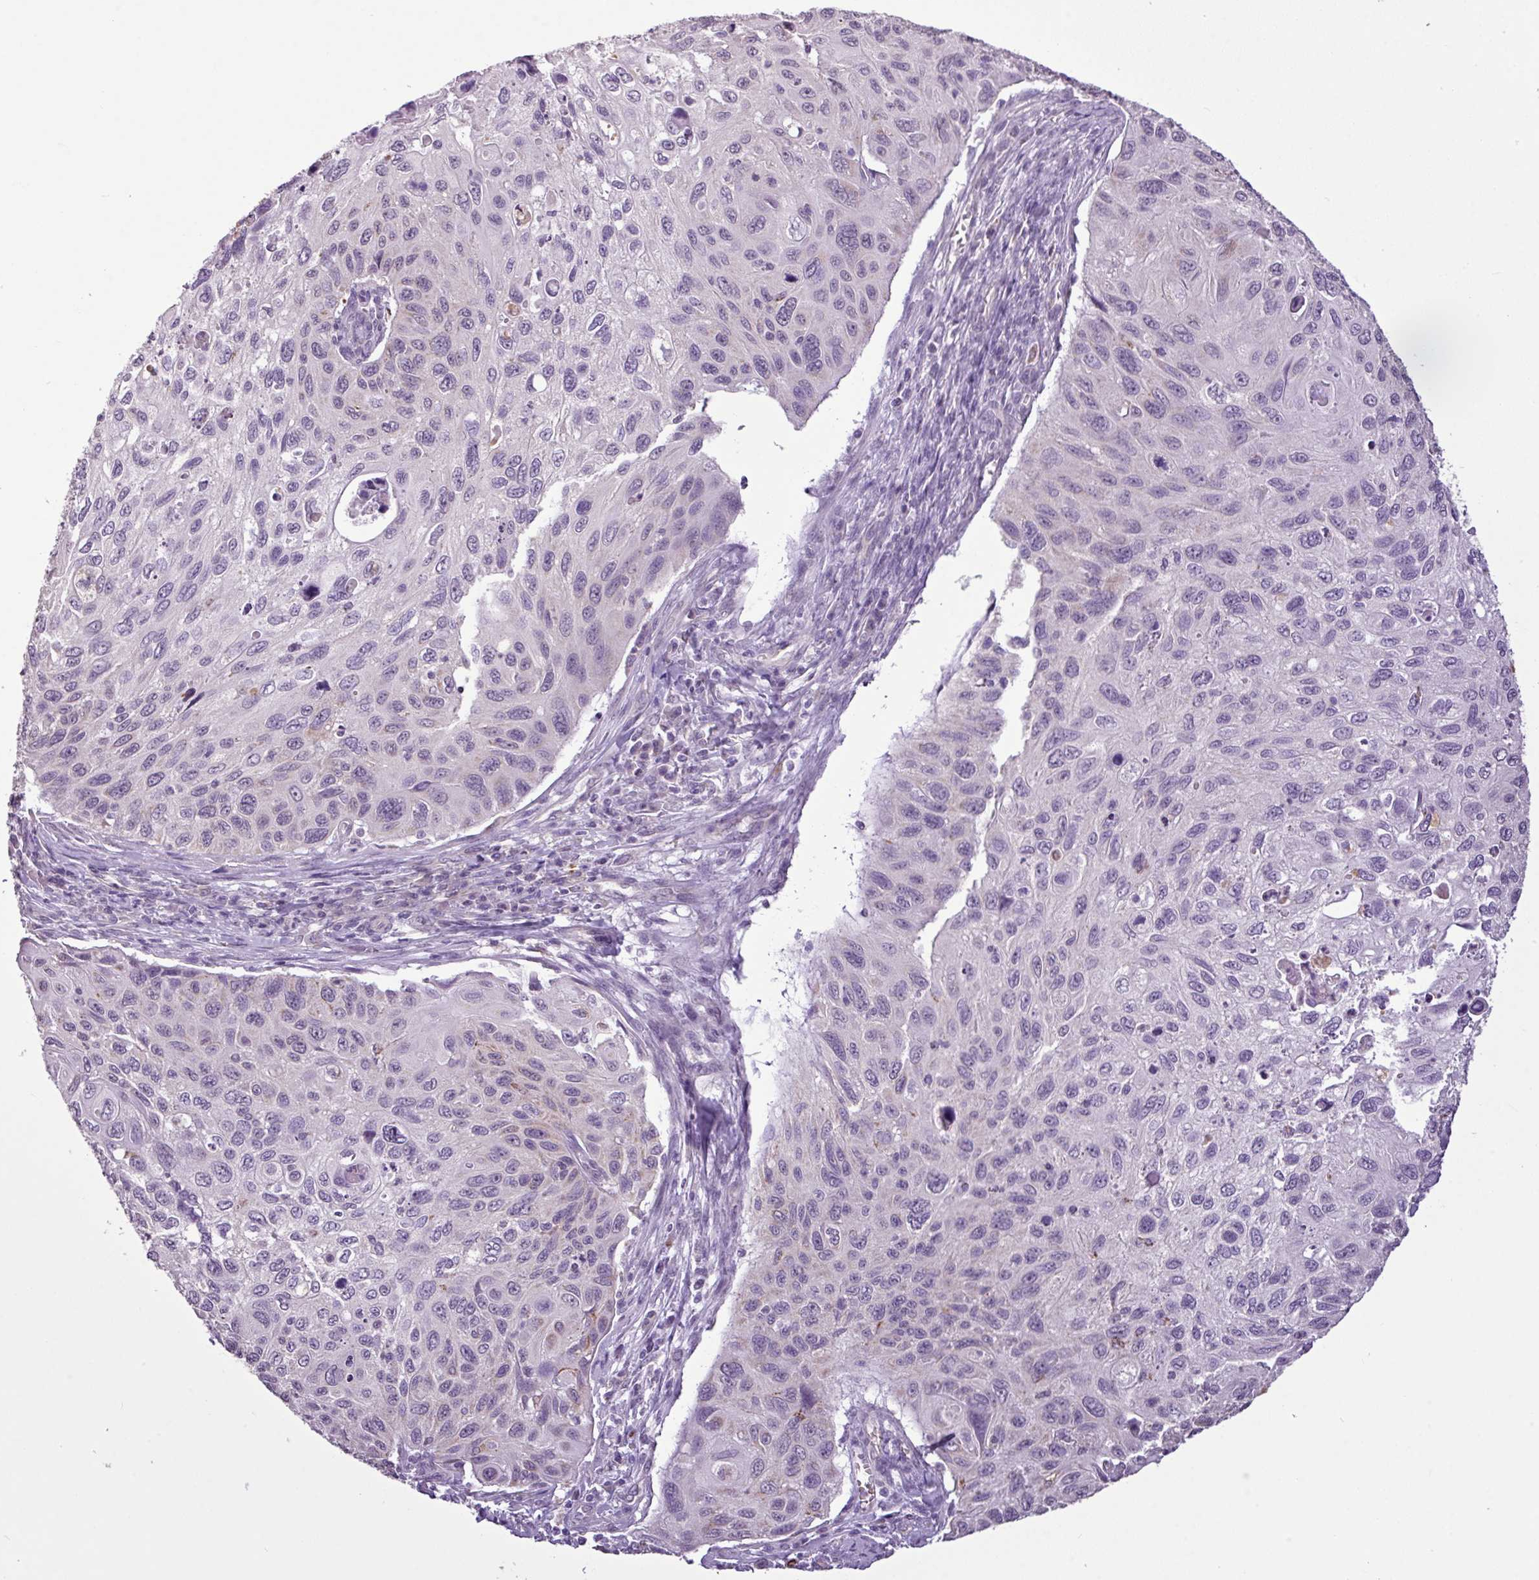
{"staining": {"intensity": "negative", "quantity": "none", "location": "none"}, "tissue": "cervical cancer", "cell_type": "Tumor cells", "image_type": "cancer", "snomed": [{"axis": "morphology", "description": "Squamous cell carcinoma, NOS"}, {"axis": "topography", "description": "Cervix"}], "caption": "Immunohistochemistry (IHC) photomicrograph of neoplastic tissue: cervical cancer (squamous cell carcinoma) stained with DAB reveals no significant protein expression in tumor cells. (Immunohistochemistry (IHC), brightfield microscopy, high magnification).", "gene": "ALDH2", "patient": {"sex": "female", "age": 70}}